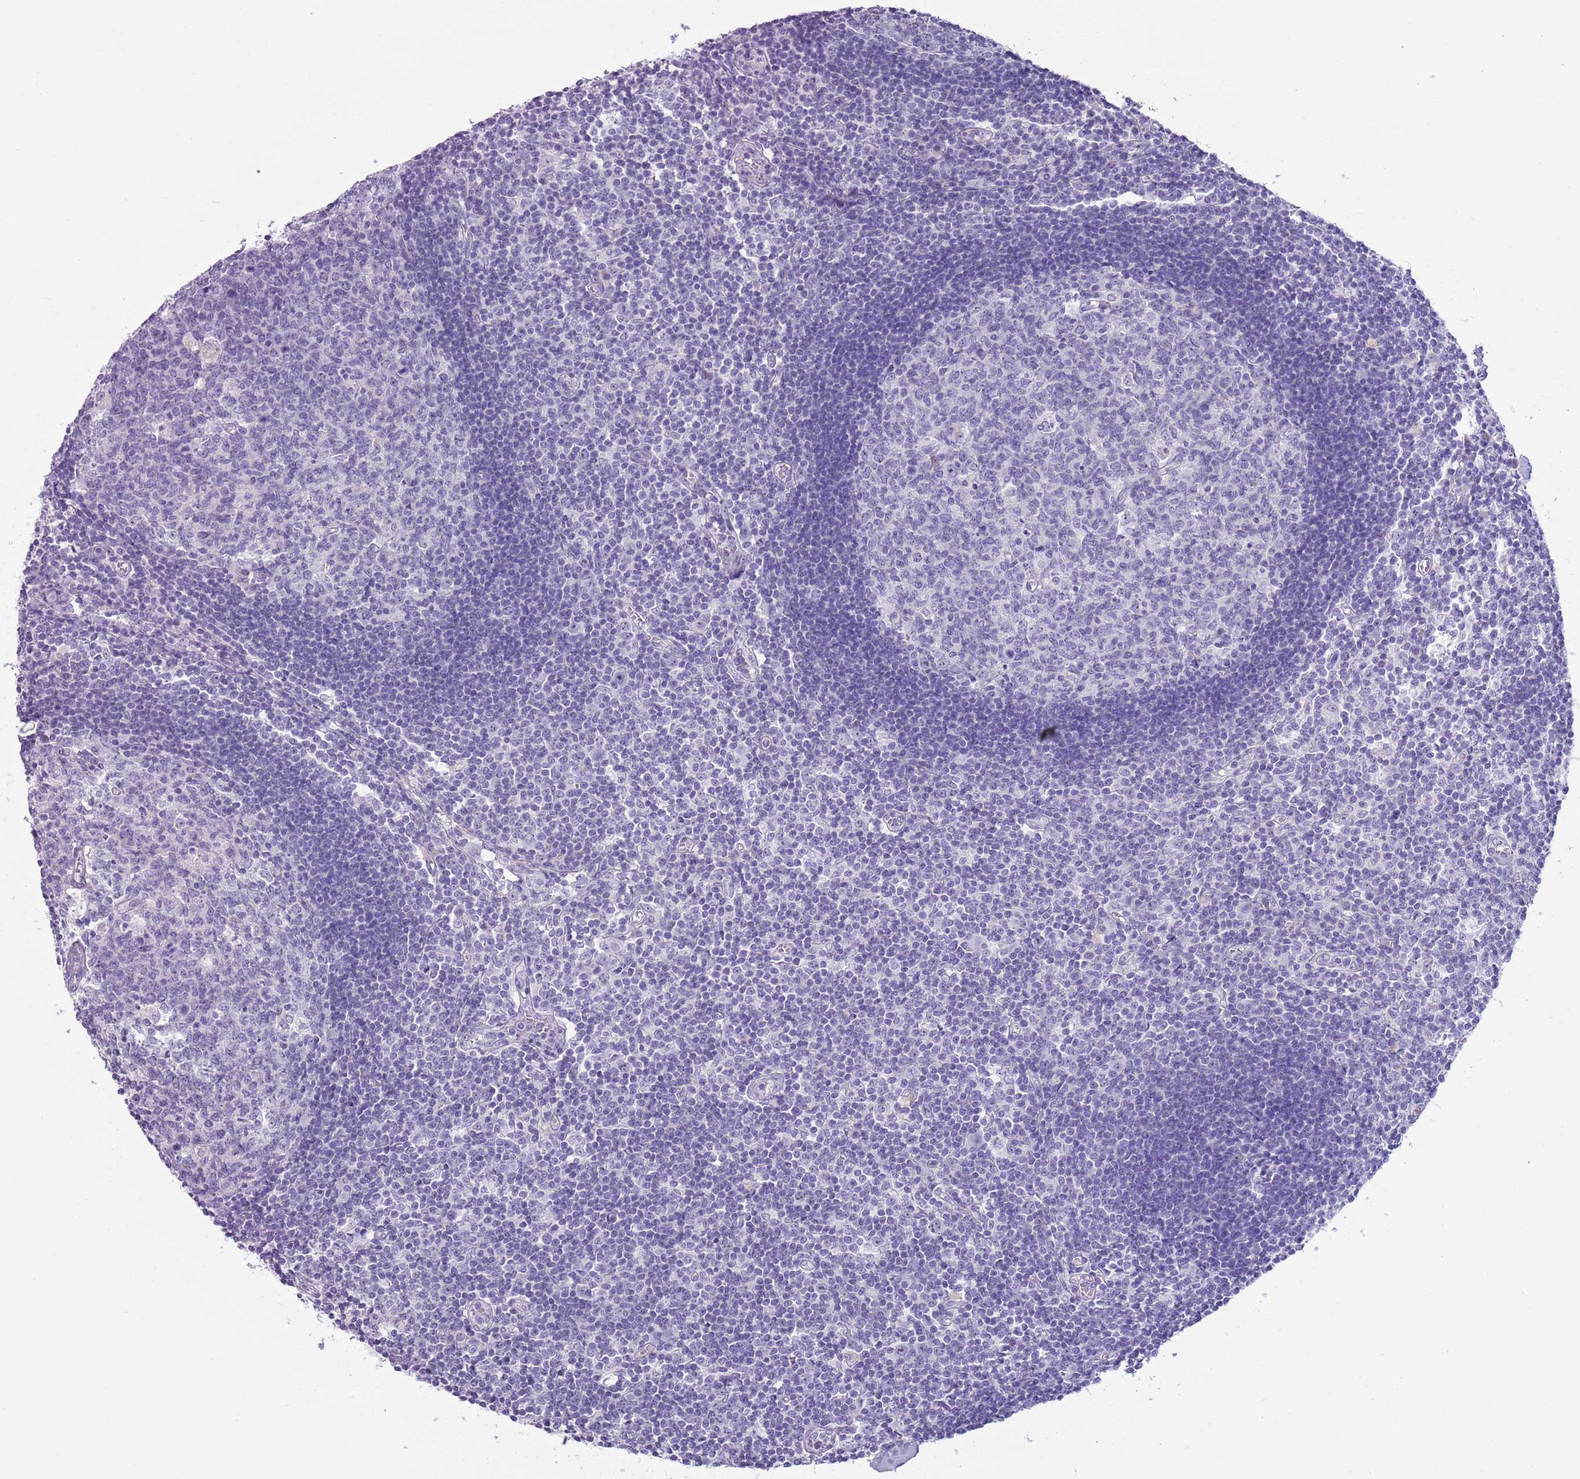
{"staining": {"intensity": "negative", "quantity": "none", "location": "none"}, "tissue": "lymph node", "cell_type": "Germinal center cells", "image_type": "normal", "snomed": [{"axis": "morphology", "description": "Normal tissue, NOS"}, {"axis": "topography", "description": "Lymph node"}], "caption": "High power microscopy micrograph of an immunohistochemistry photomicrograph of normal lymph node, revealing no significant expression in germinal center cells.", "gene": "NBPF4", "patient": {"sex": "female", "age": 55}}